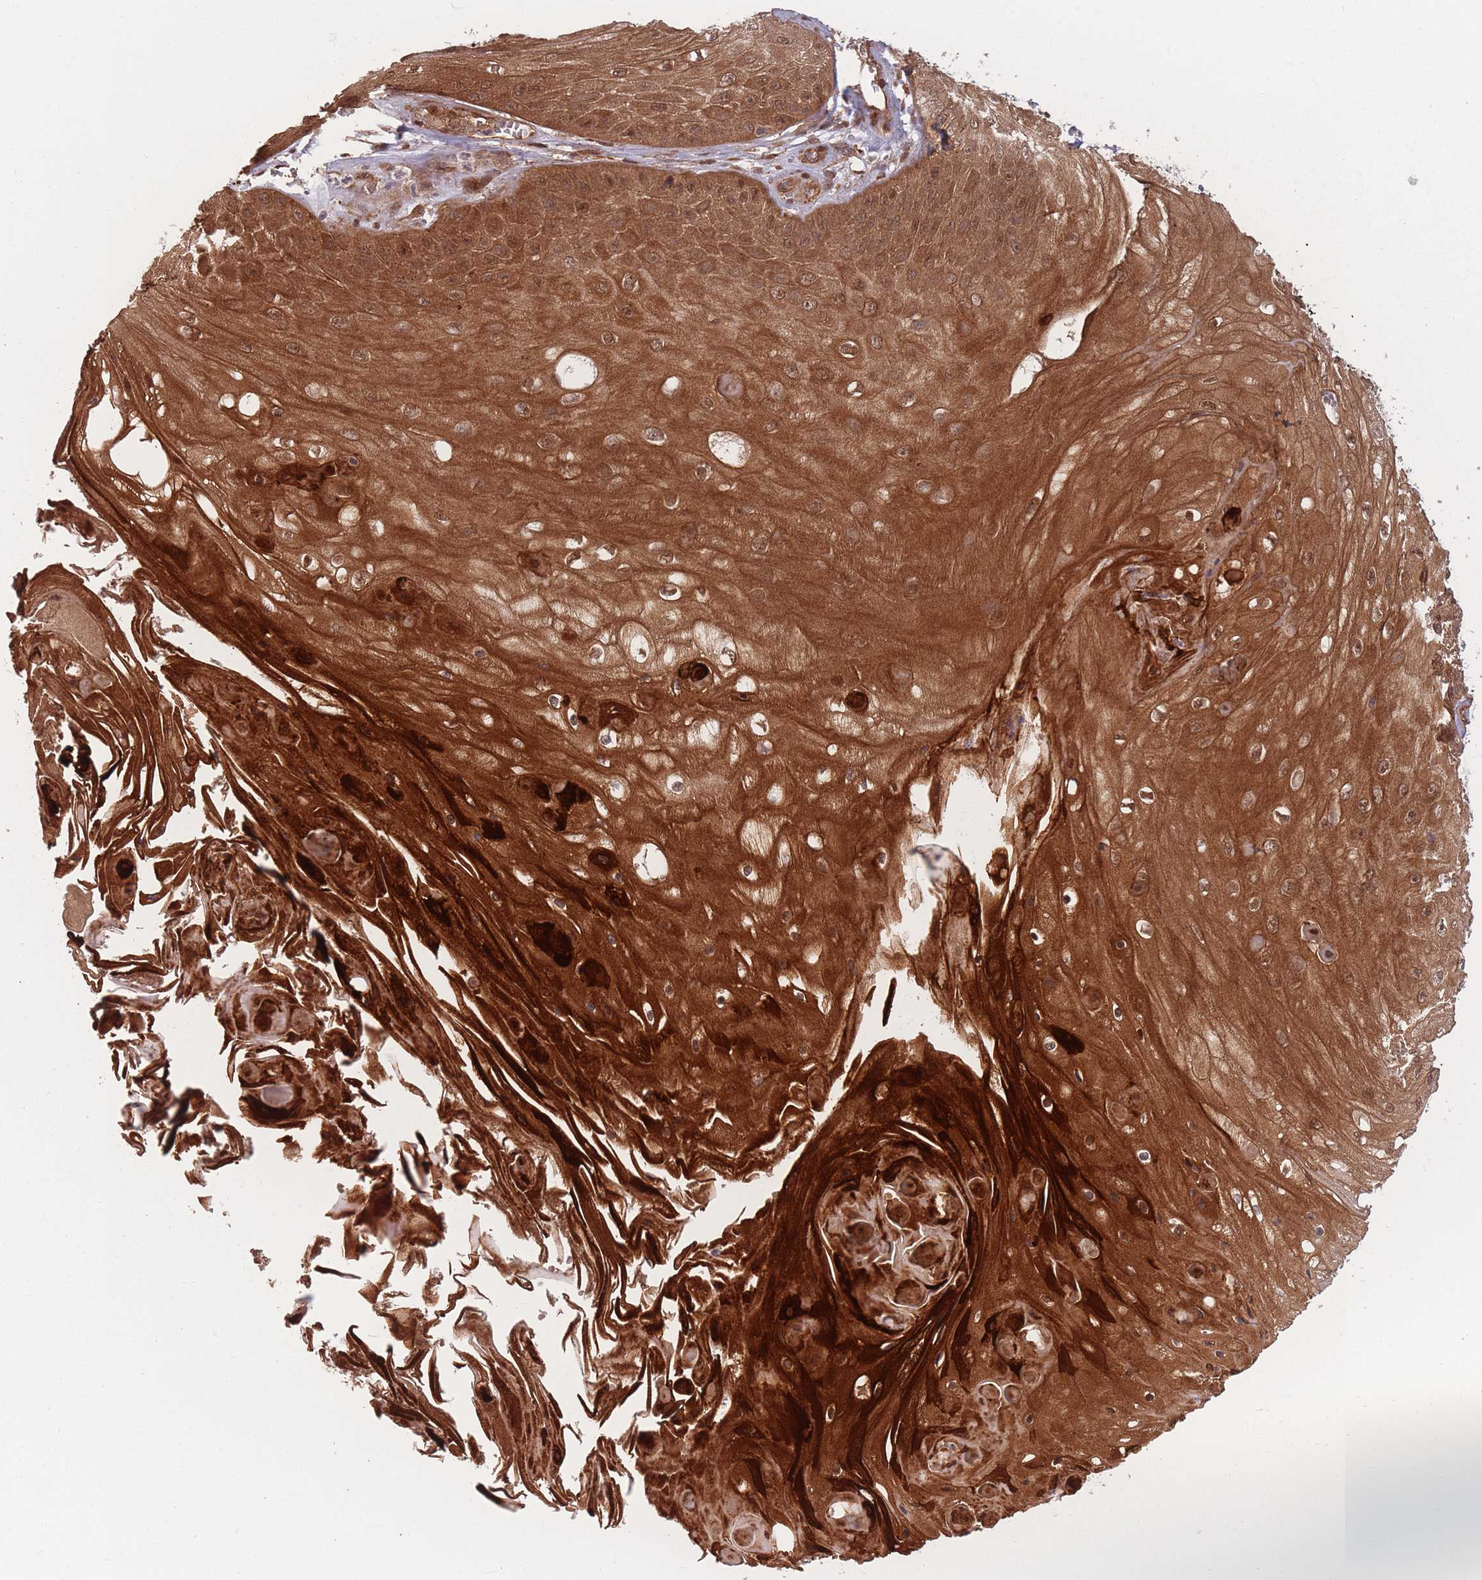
{"staining": {"intensity": "strong", "quantity": ">75%", "location": "cytoplasmic/membranous,nuclear"}, "tissue": "skin cancer", "cell_type": "Tumor cells", "image_type": "cancer", "snomed": [{"axis": "morphology", "description": "Squamous cell carcinoma, NOS"}, {"axis": "topography", "description": "Skin"}], "caption": "Skin squamous cell carcinoma was stained to show a protein in brown. There is high levels of strong cytoplasmic/membranous and nuclear expression in approximately >75% of tumor cells.", "gene": "PODXL2", "patient": {"sex": "male", "age": 70}}